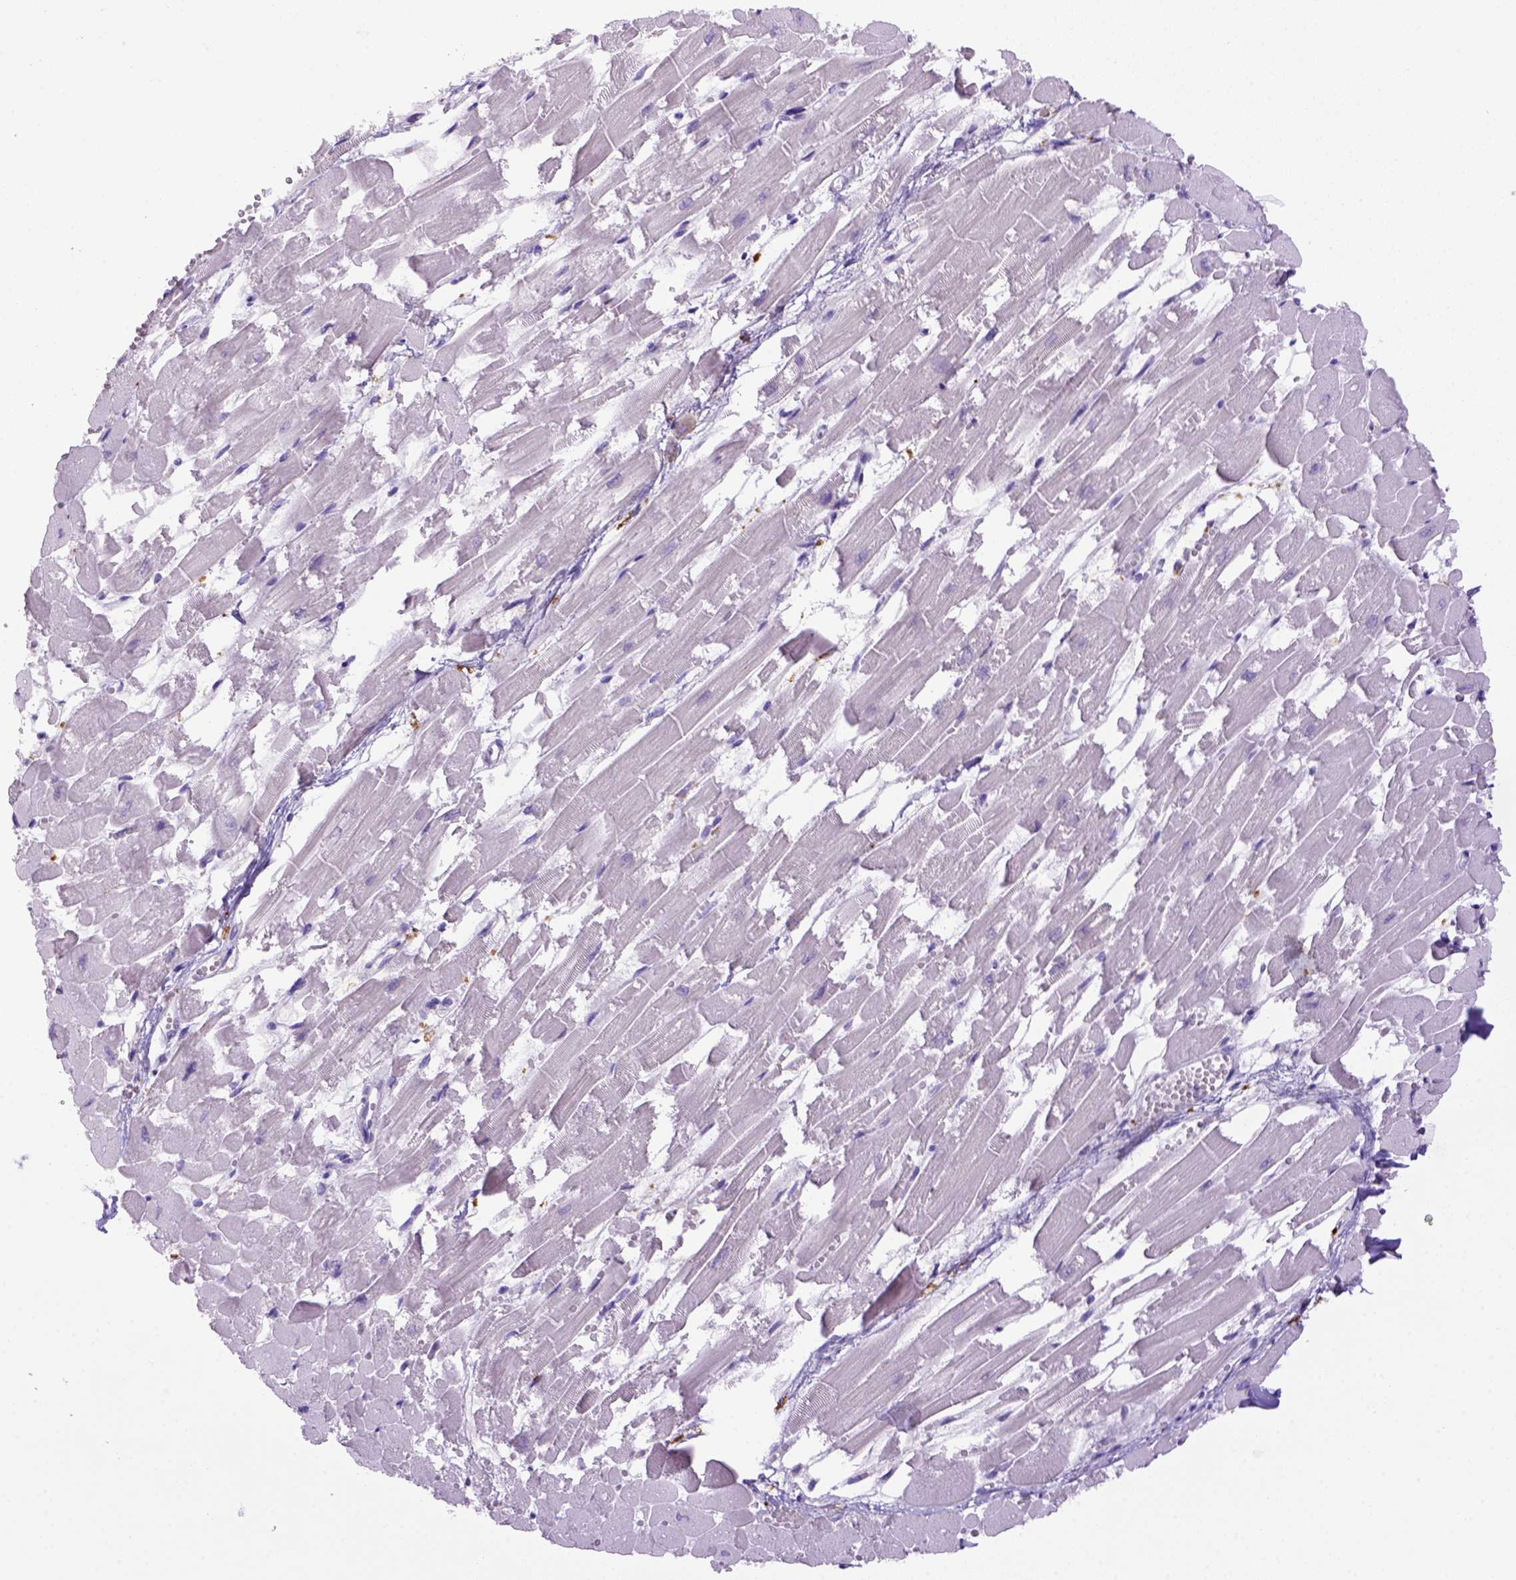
{"staining": {"intensity": "negative", "quantity": "none", "location": "none"}, "tissue": "heart muscle", "cell_type": "Cardiomyocytes", "image_type": "normal", "snomed": [{"axis": "morphology", "description": "Normal tissue, NOS"}, {"axis": "topography", "description": "Heart"}], "caption": "Cardiomyocytes show no significant protein expression in normal heart muscle. (DAB immunohistochemistry visualized using brightfield microscopy, high magnification).", "gene": "CD68", "patient": {"sex": "female", "age": 52}}